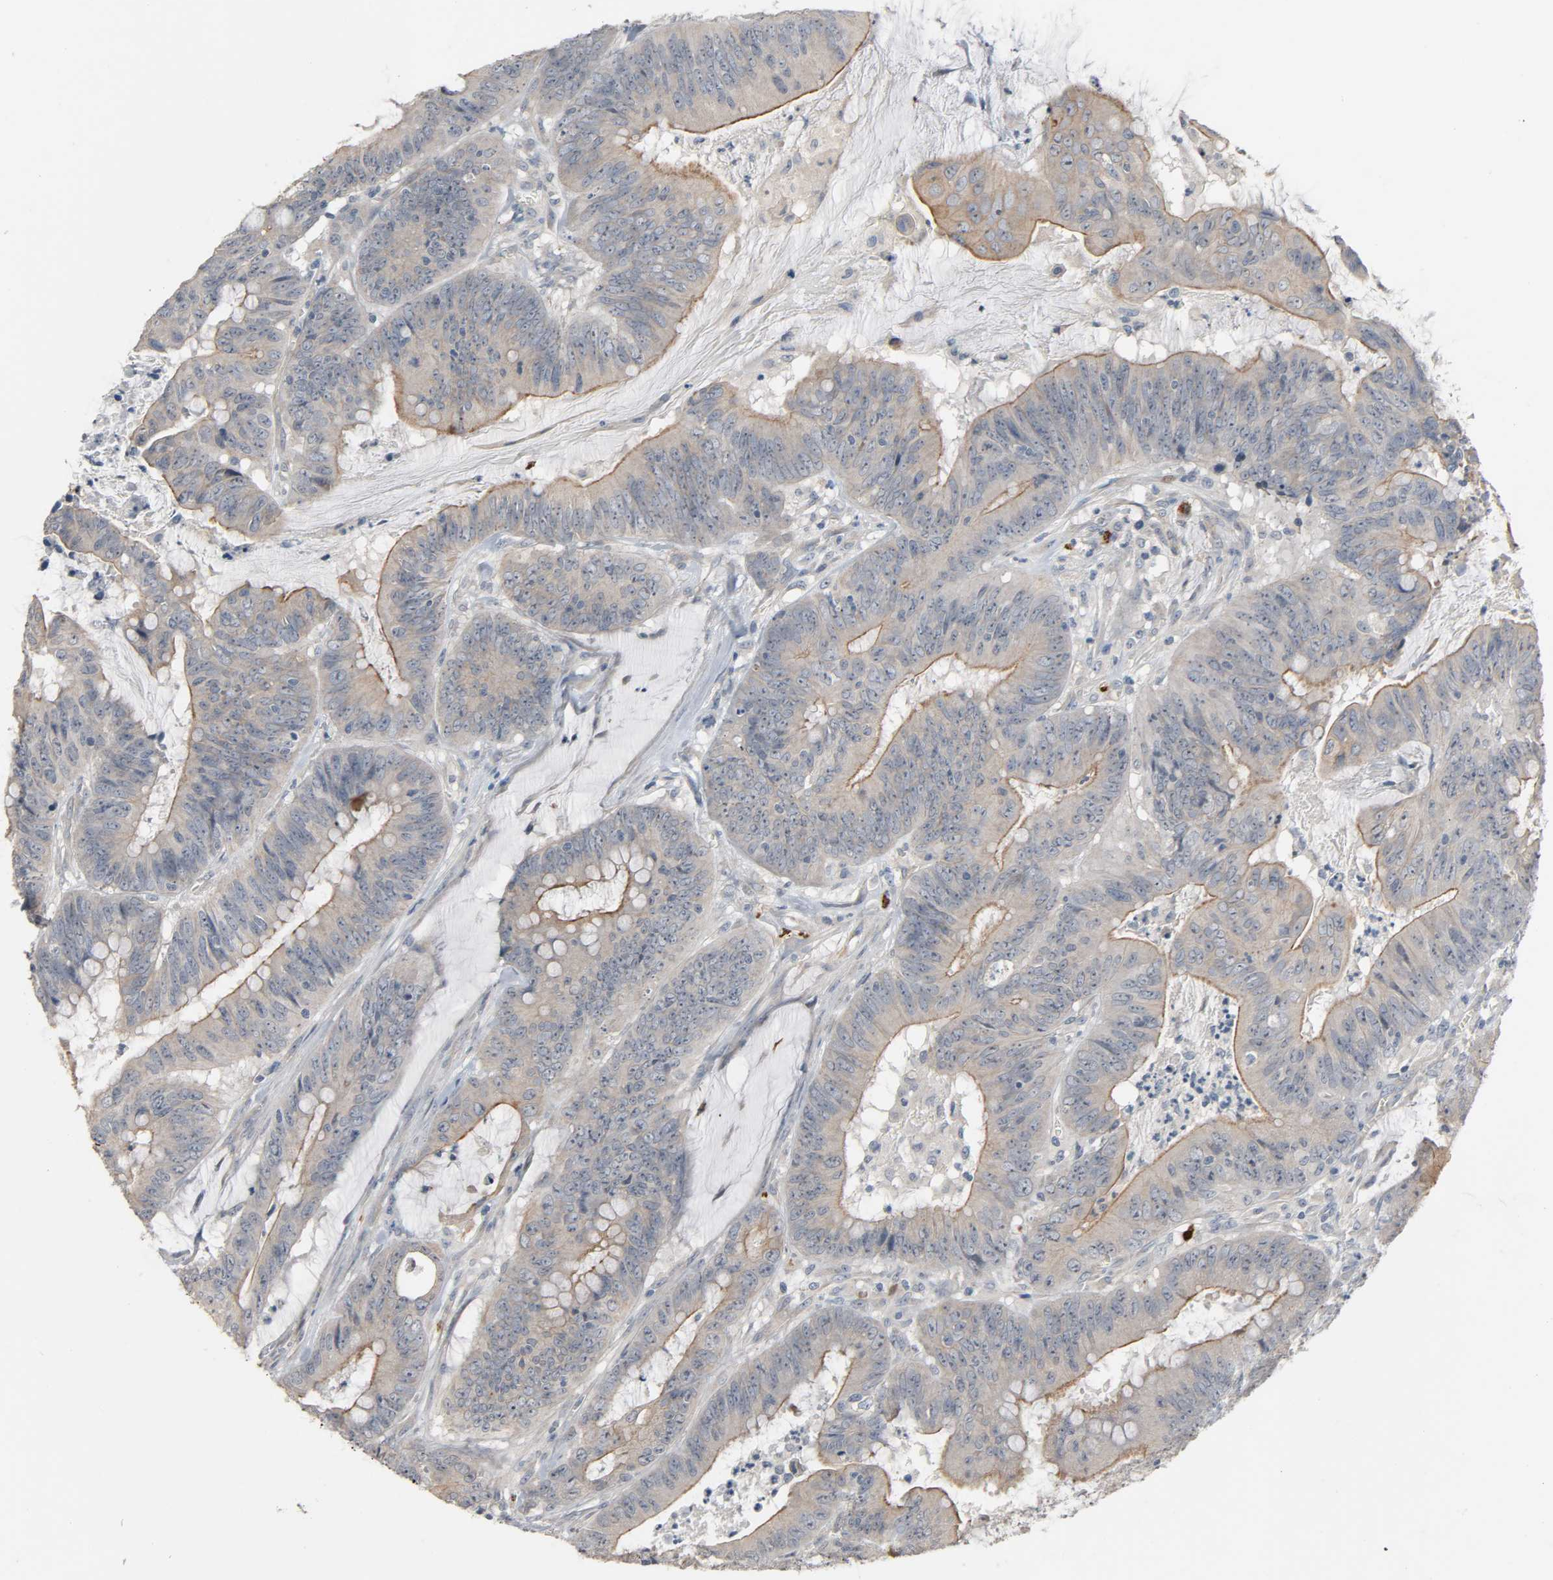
{"staining": {"intensity": "weak", "quantity": ">75%", "location": "cytoplasmic/membranous"}, "tissue": "colorectal cancer", "cell_type": "Tumor cells", "image_type": "cancer", "snomed": [{"axis": "morphology", "description": "Adenocarcinoma, NOS"}, {"axis": "topography", "description": "Colon"}], "caption": "Weak cytoplasmic/membranous positivity for a protein is present in about >75% of tumor cells of adenocarcinoma (colorectal) using IHC.", "gene": "LIMCH1", "patient": {"sex": "male", "age": 45}}